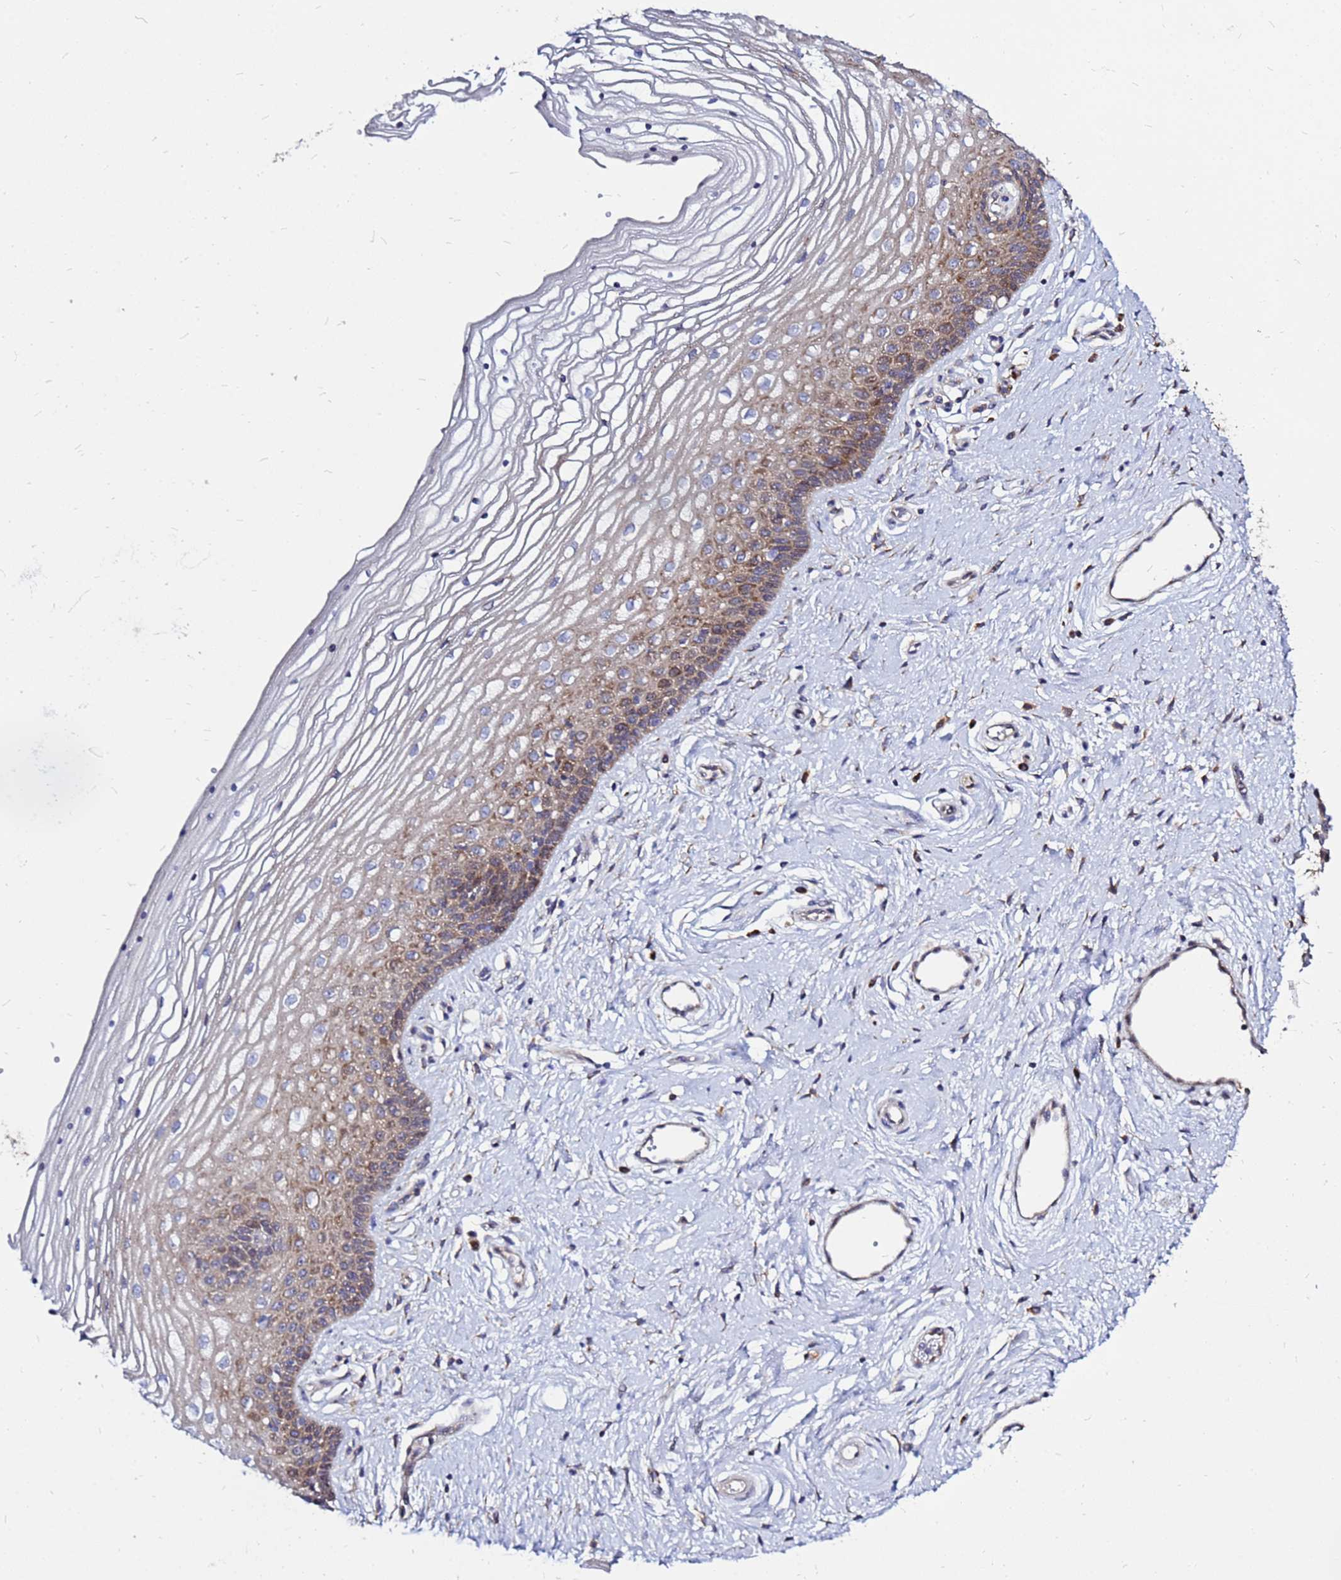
{"staining": {"intensity": "moderate", "quantity": "25%-75%", "location": "cytoplasmic/membranous"}, "tissue": "vagina", "cell_type": "Squamous epithelial cells", "image_type": "normal", "snomed": [{"axis": "morphology", "description": "Normal tissue, NOS"}, {"axis": "topography", "description": "Vagina"}], "caption": "Immunohistochemistry of normal vagina shows medium levels of moderate cytoplasmic/membranous expression in about 25%-75% of squamous epithelial cells. (DAB (3,3'-diaminobenzidine) = brown stain, brightfield microscopy at high magnification).", "gene": "MOB2", "patient": {"sex": "female", "age": 46}}